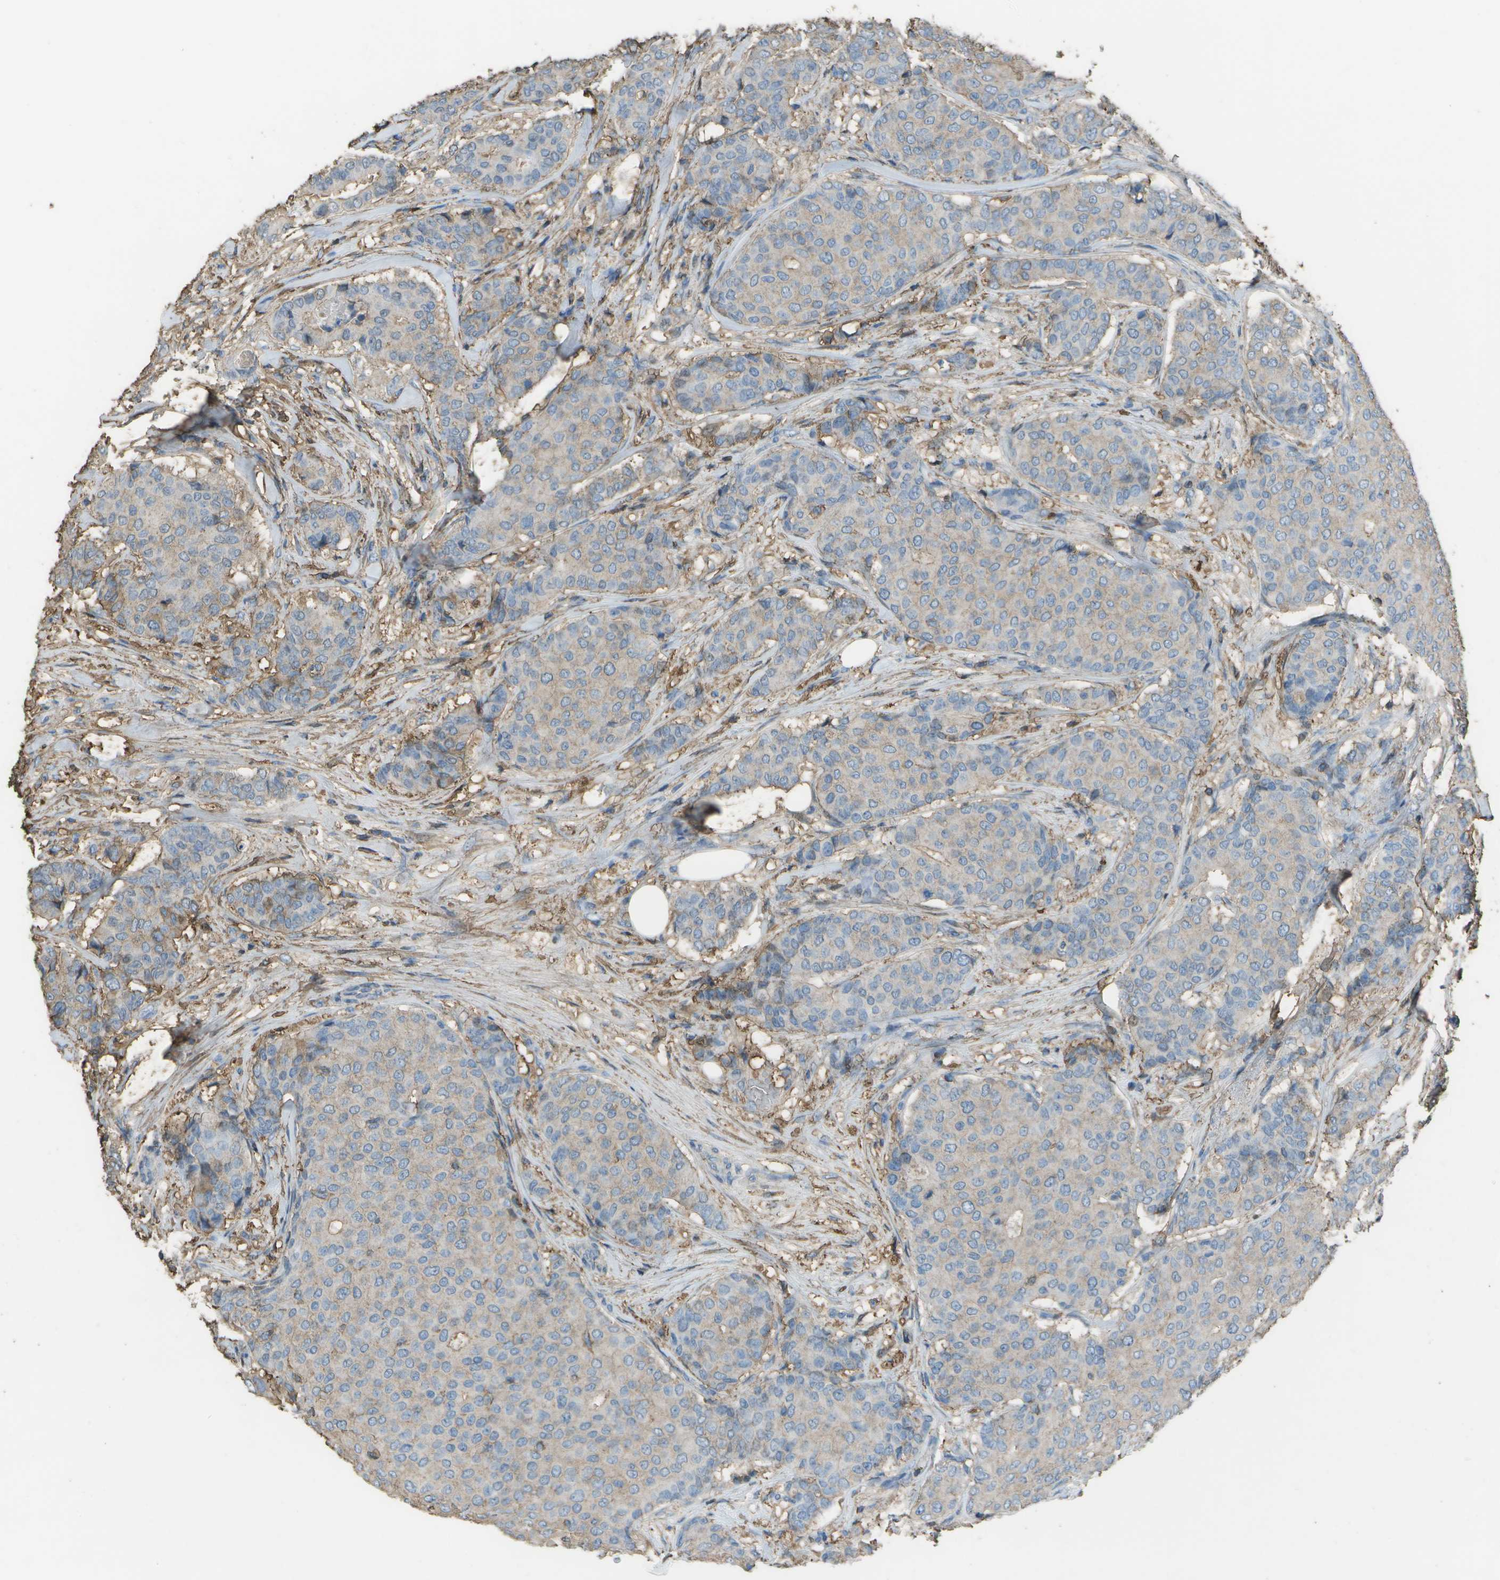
{"staining": {"intensity": "weak", "quantity": "<25%", "location": "cytoplasmic/membranous"}, "tissue": "breast cancer", "cell_type": "Tumor cells", "image_type": "cancer", "snomed": [{"axis": "morphology", "description": "Duct carcinoma"}, {"axis": "topography", "description": "Breast"}], "caption": "DAB immunohistochemical staining of human invasive ductal carcinoma (breast) displays no significant expression in tumor cells. (Stains: DAB (3,3'-diaminobenzidine) IHC with hematoxylin counter stain, Microscopy: brightfield microscopy at high magnification).", "gene": "CYP4F11", "patient": {"sex": "female", "age": 75}}